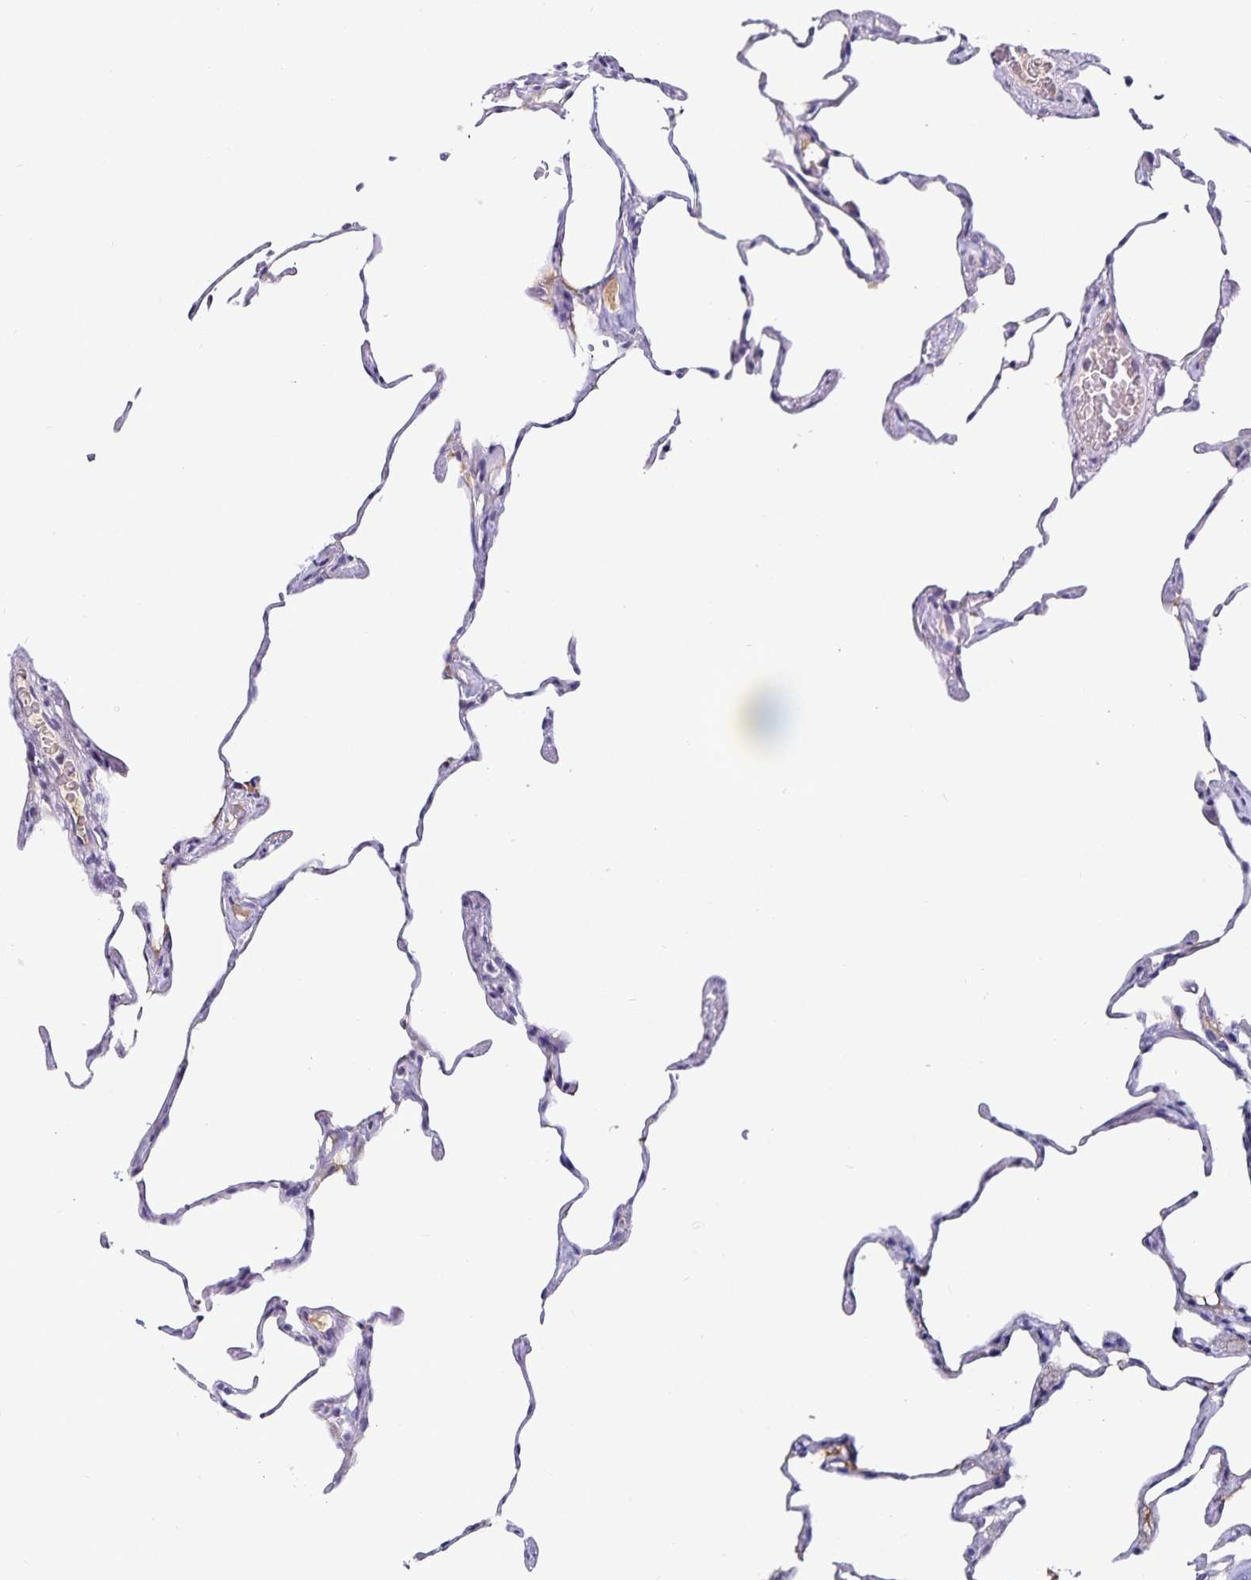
{"staining": {"intensity": "negative", "quantity": "none", "location": "none"}, "tissue": "lung", "cell_type": "Alveolar cells", "image_type": "normal", "snomed": [{"axis": "morphology", "description": "Normal tissue, NOS"}, {"axis": "topography", "description": "Lung"}], "caption": "The micrograph exhibits no significant expression in alveolar cells of lung. (DAB (3,3'-diaminobenzidine) immunohistochemistry (IHC), high magnification).", "gene": "TTR", "patient": {"sex": "female", "age": 57}}